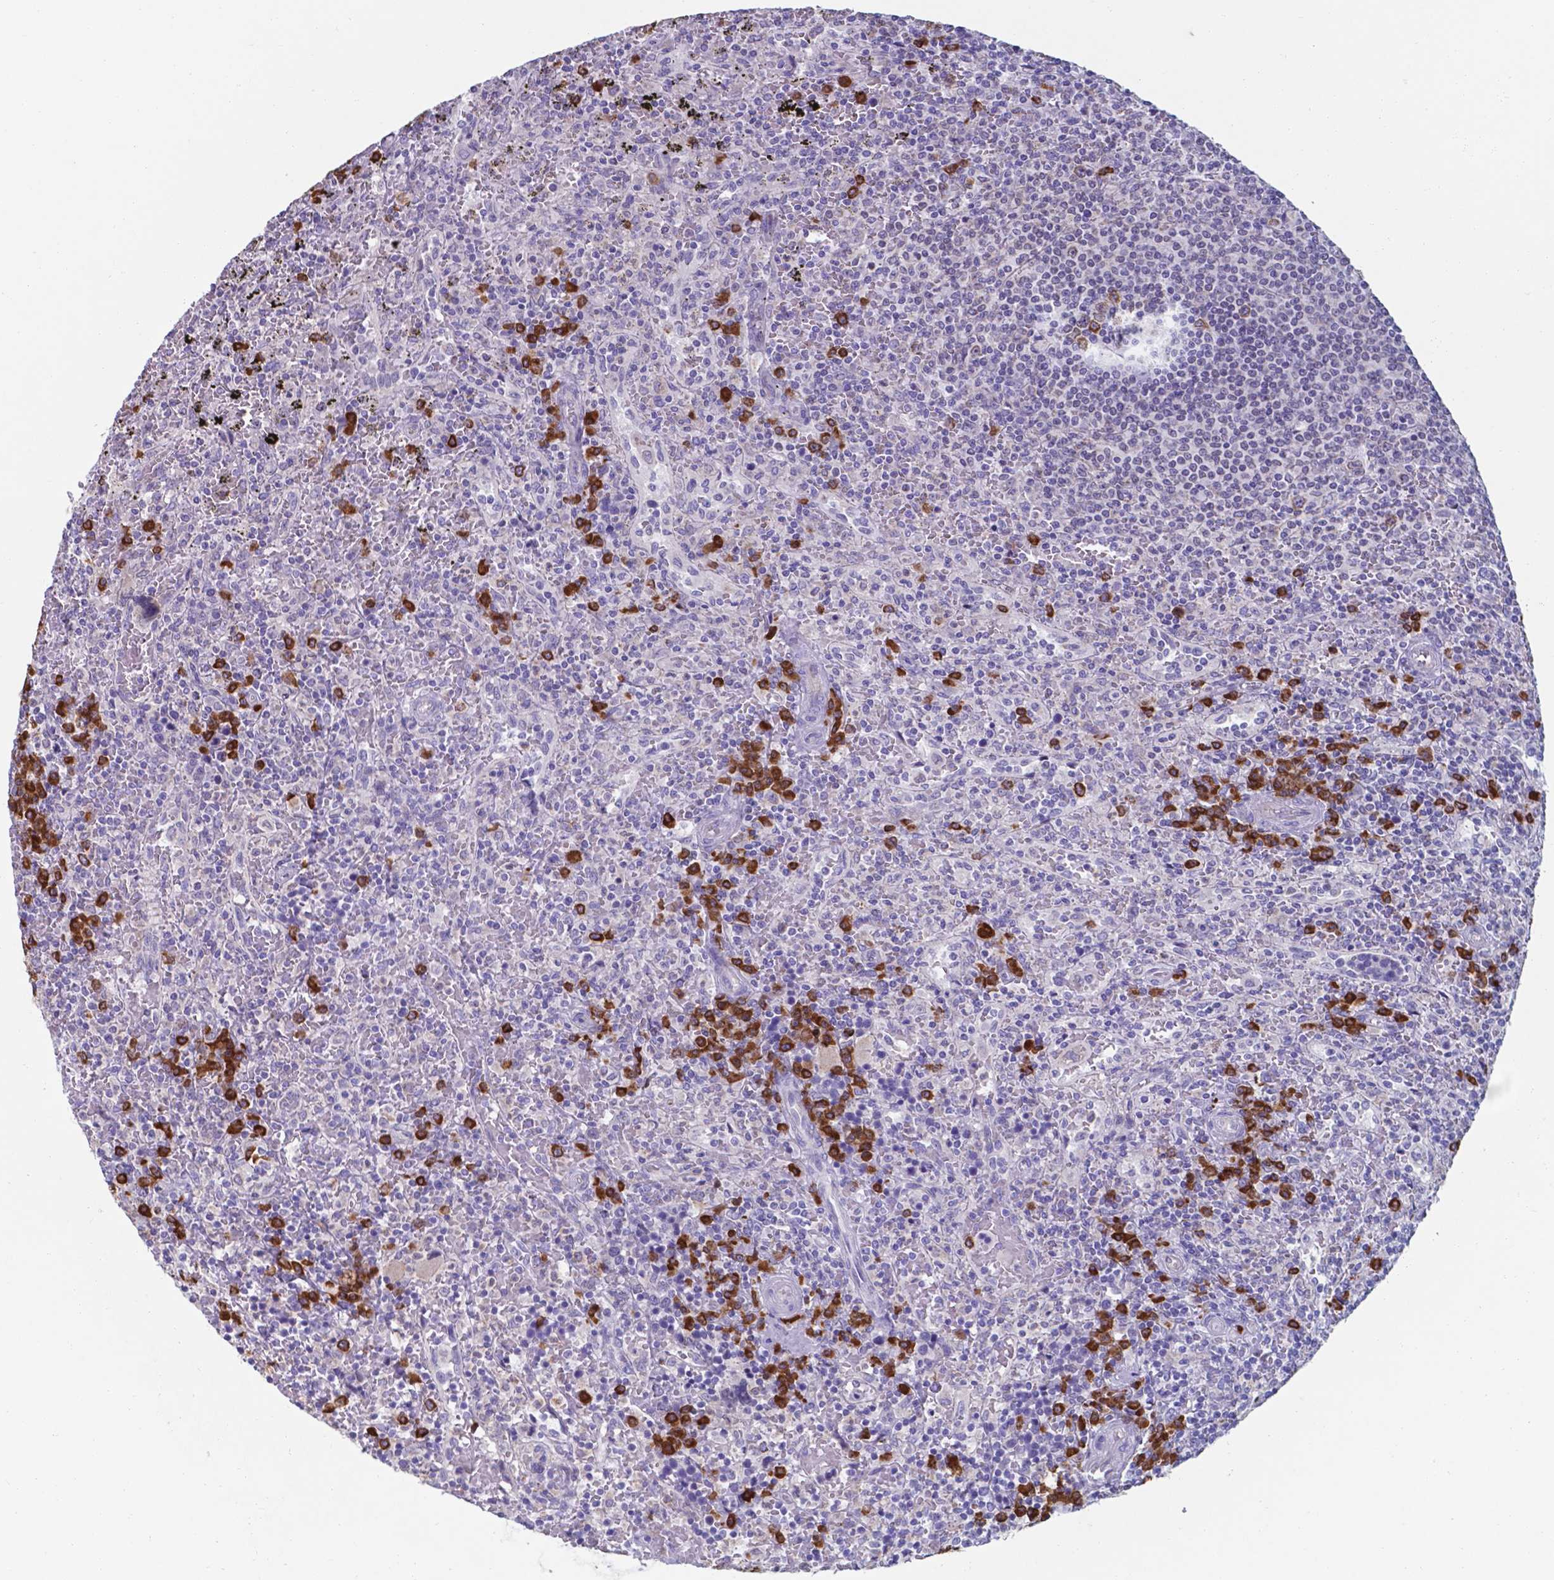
{"staining": {"intensity": "negative", "quantity": "none", "location": "none"}, "tissue": "lymphoma", "cell_type": "Tumor cells", "image_type": "cancer", "snomed": [{"axis": "morphology", "description": "Malignant lymphoma, non-Hodgkin's type, Low grade"}, {"axis": "topography", "description": "Spleen"}], "caption": "Human lymphoma stained for a protein using immunohistochemistry (IHC) reveals no positivity in tumor cells.", "gene": "UBE2J1", "patient": {"sex": "male", "age": 62}}